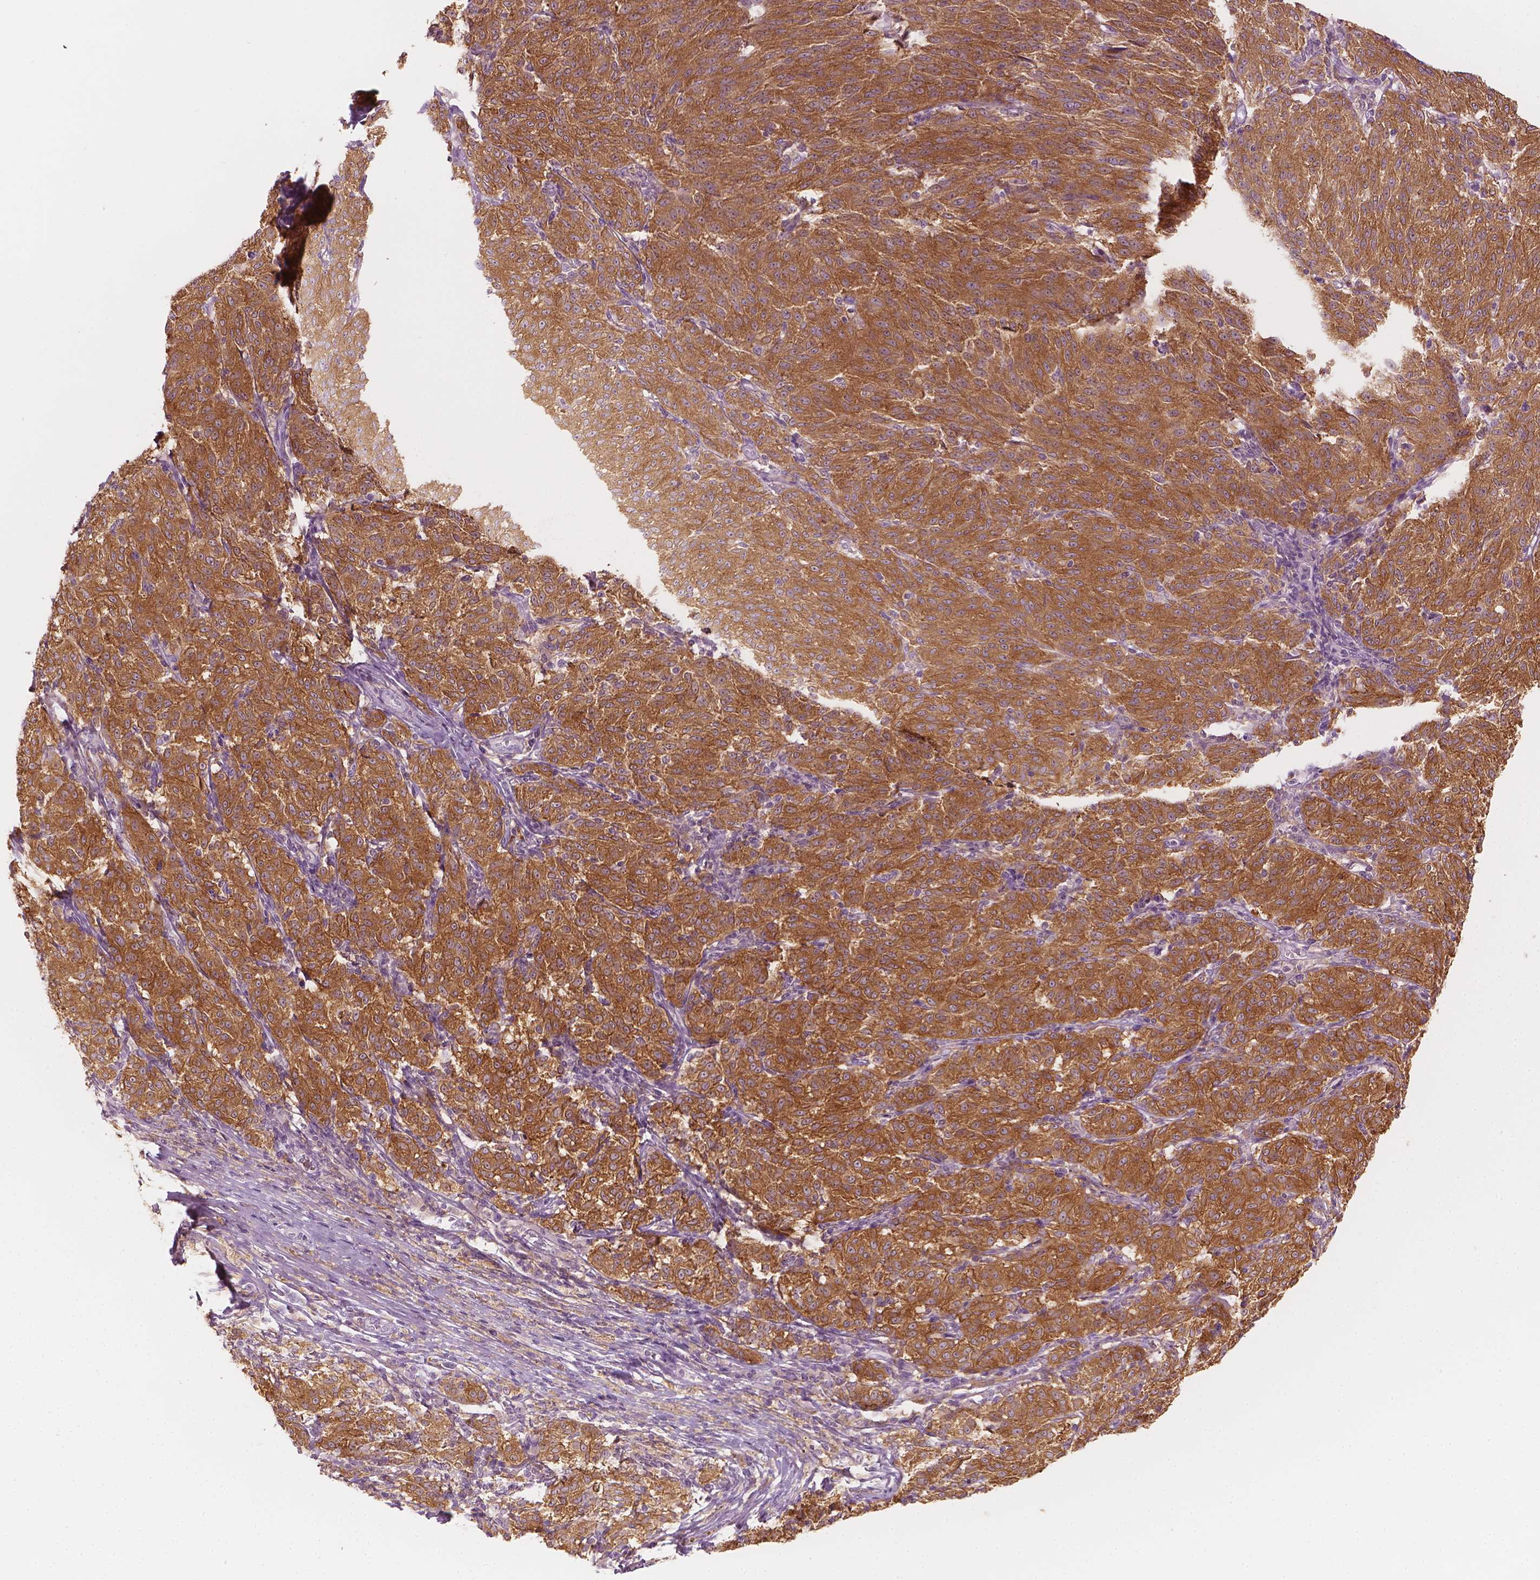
{"staining": {"intensity": "moderate", "quantity": ">75%", "location": "cytoplasmic/membranous"}, "tissue": "melanoma", "cell_type": "Tumor cells", "image_type": "cancer", "snomed": [{"axis": "morphology", "description": "Malignant melanoma, NOS"}, {"axis": "topography", "description": "Skin"}], "caption": "Melanoma stained with a brown dye shows moderate cytoplasmic/membranous positive expression in about >75% of tumor cells.", "gene": "SHMT1", "patient": {"sex": "female", "age": 72}}